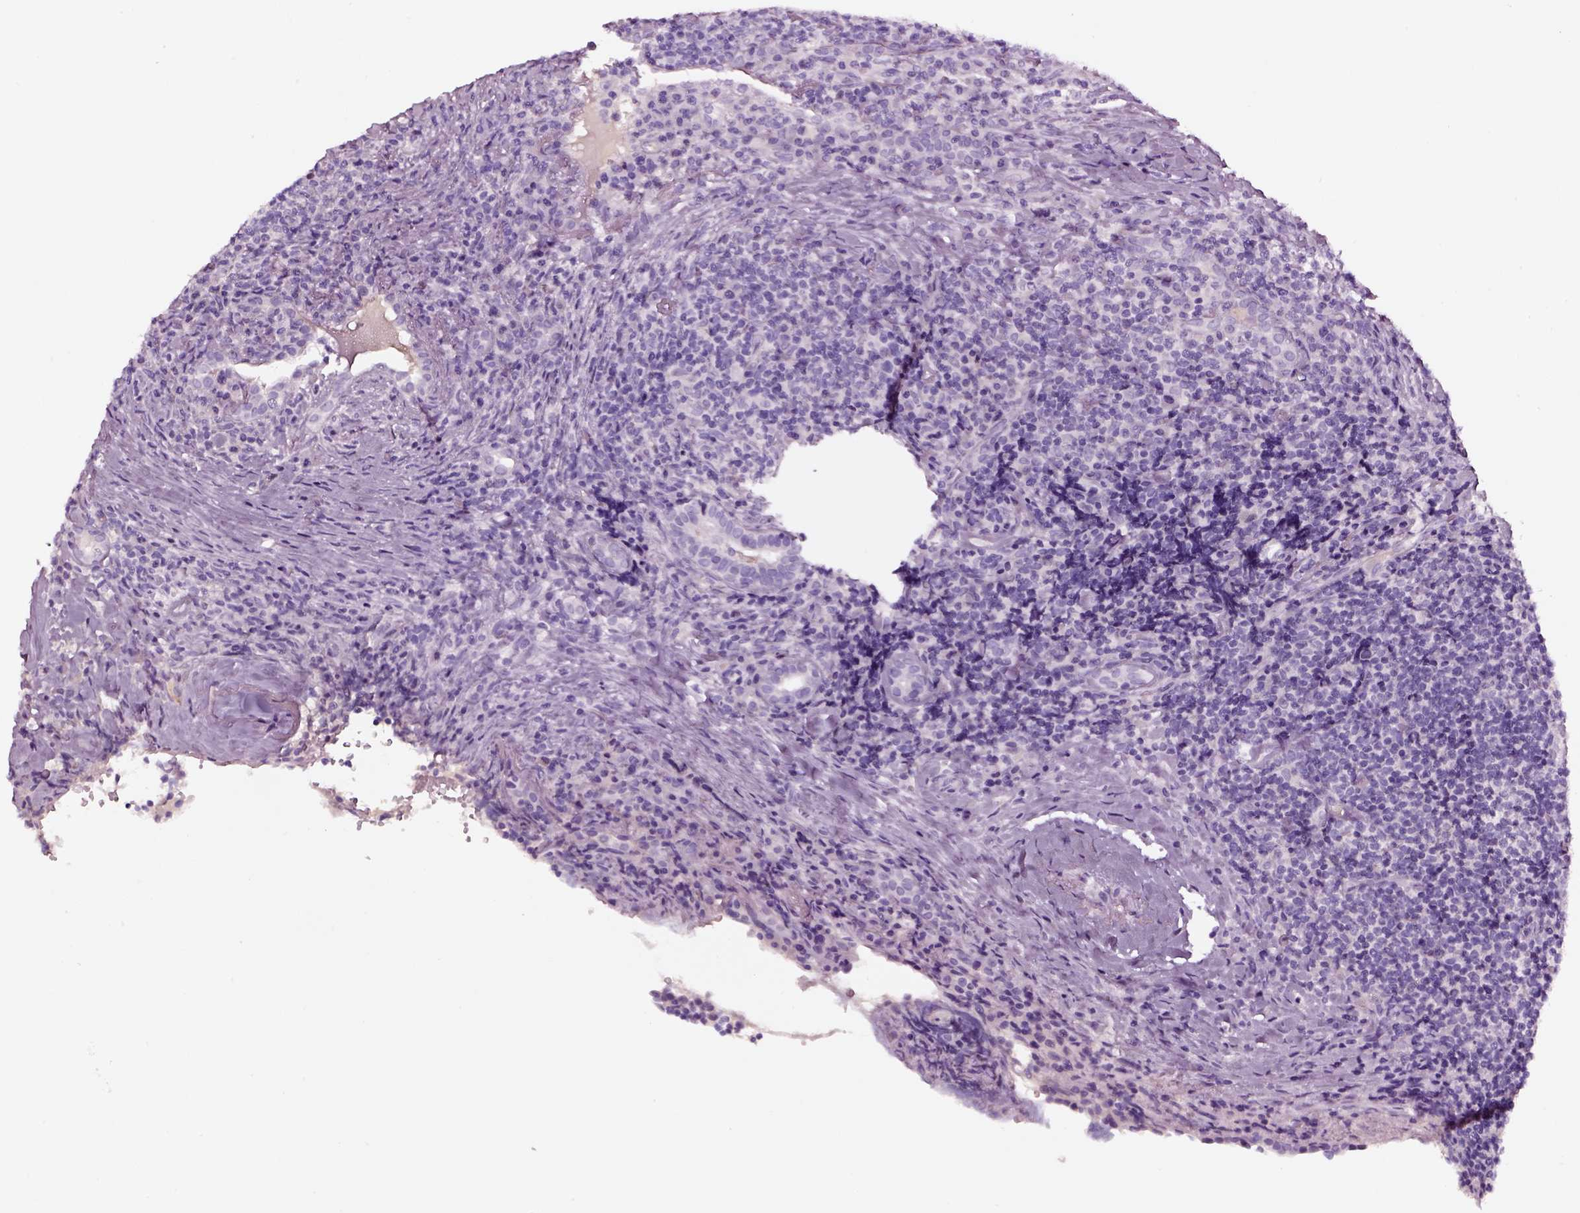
{"staining": {"intensity": "negative", "quantity": "none", "location": "none"}, "tissue": "lymphoma", "cell_type": "Tumor cells", "image_type": "cancer", "snomed": [{"axis": "morphology", "description": "Hodgkin's disease, NOS"}, {"axis": "topography", "description": "Lung"}], "caption": "Immunohistochemical staining of lymphoma shows no significant staining in tumor cells. (DAB immunohistochemistry (IHC), high magnification).", "gene": "SMIM17", "patient": {"sex": "male", "age": 17}}